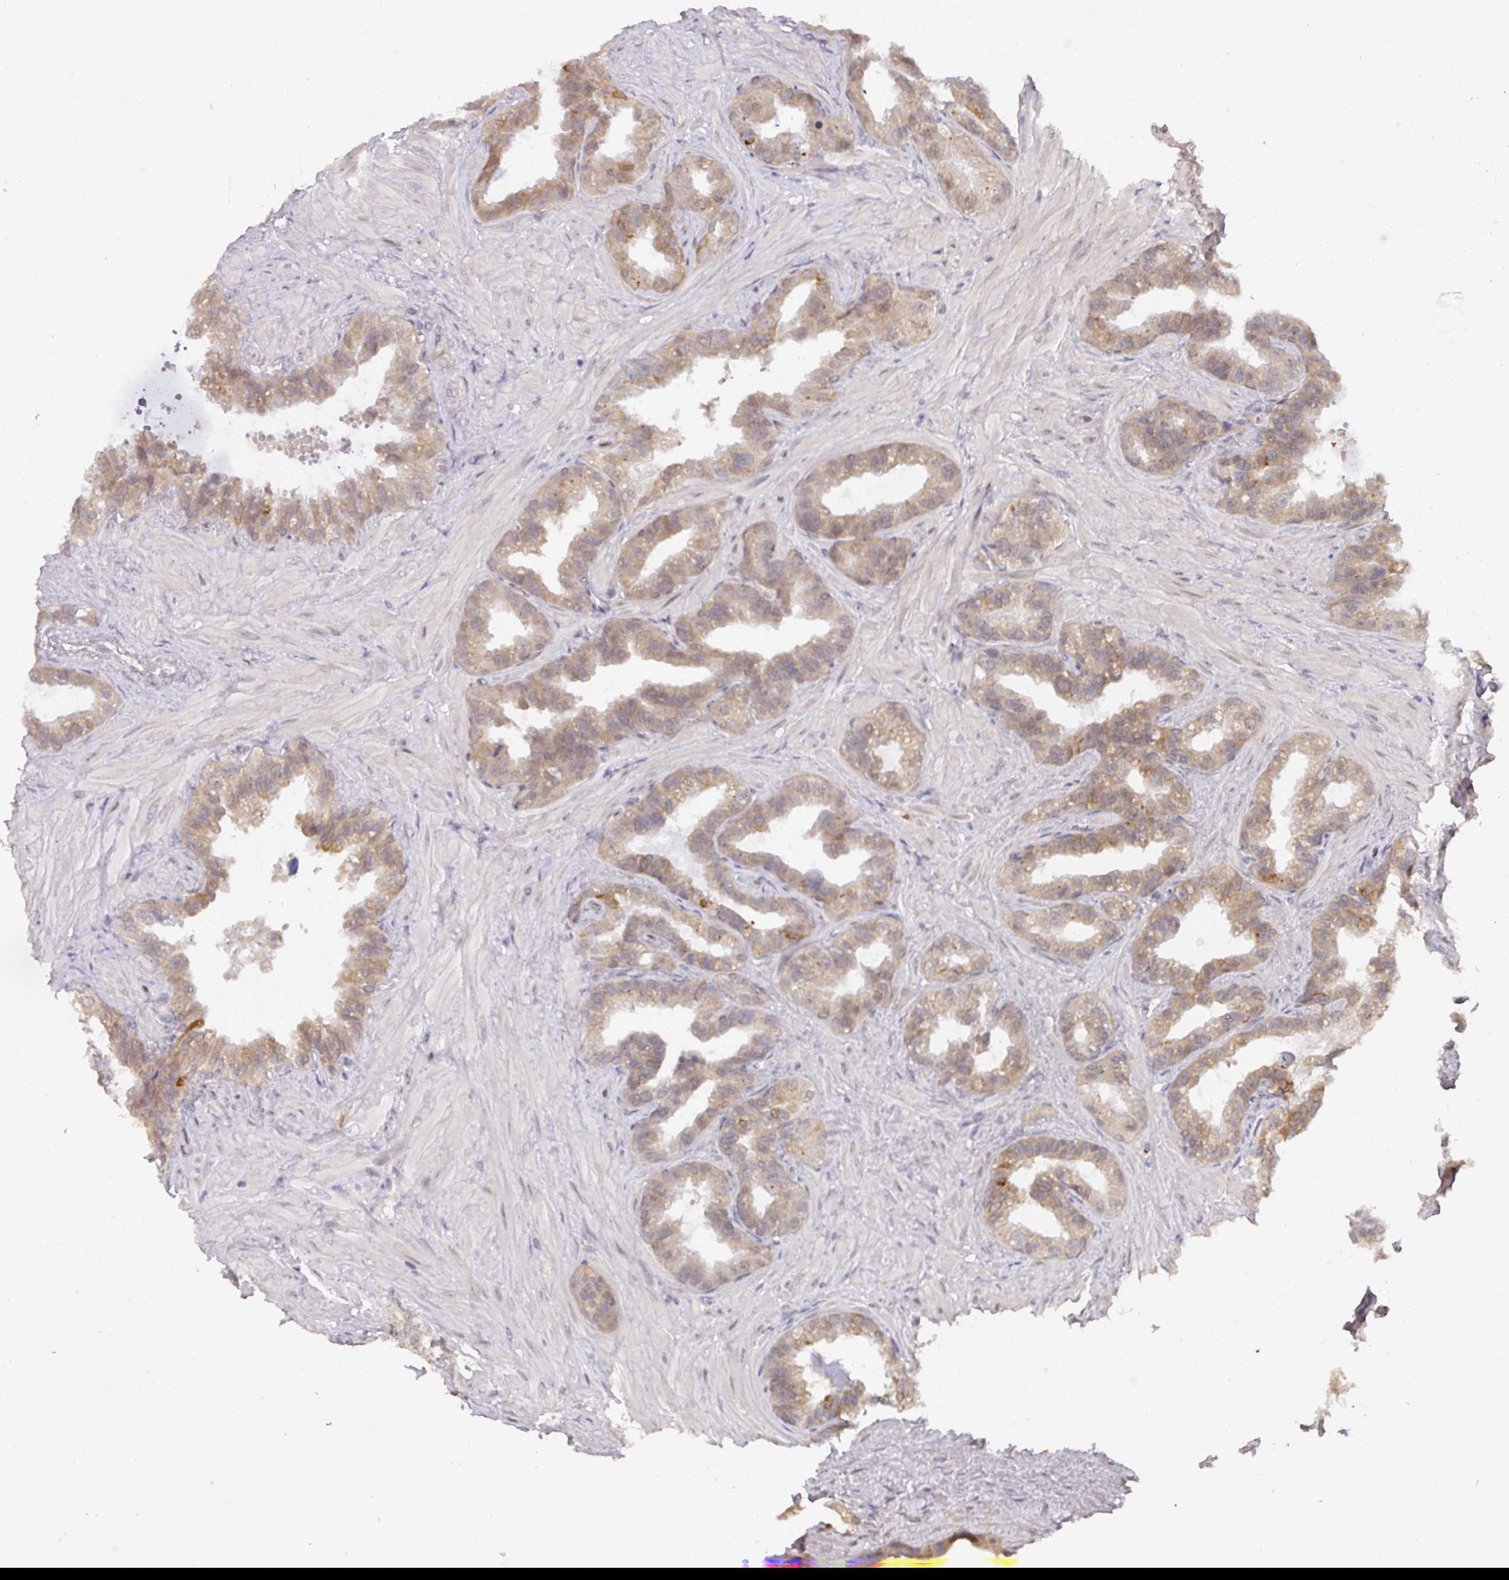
{"staining": {"intensity": "moderate", "quantity": ">75%", "location": "cytoplasmic/membranous"}, "tissue": "seminal vesicle", "cell_type": "Glandular cells", "image_type": "normal", "snomed": [{"axis": "morphology", "description": "Normal tissue, NOS"}, {"axis": "topography", "description": "Seminal veicle"}, {"axis": "topography", "description": "Peripheral nerve tissue"}], "caption": "Immunohistochemical staining of benign human seminal vesicle exhibits medium levels of moderate cytoplasmic/membranous staining in approximately >75% of glandular cells.", "gene": "C18orf25", "patient": {"sex": "male", "age": 76}}